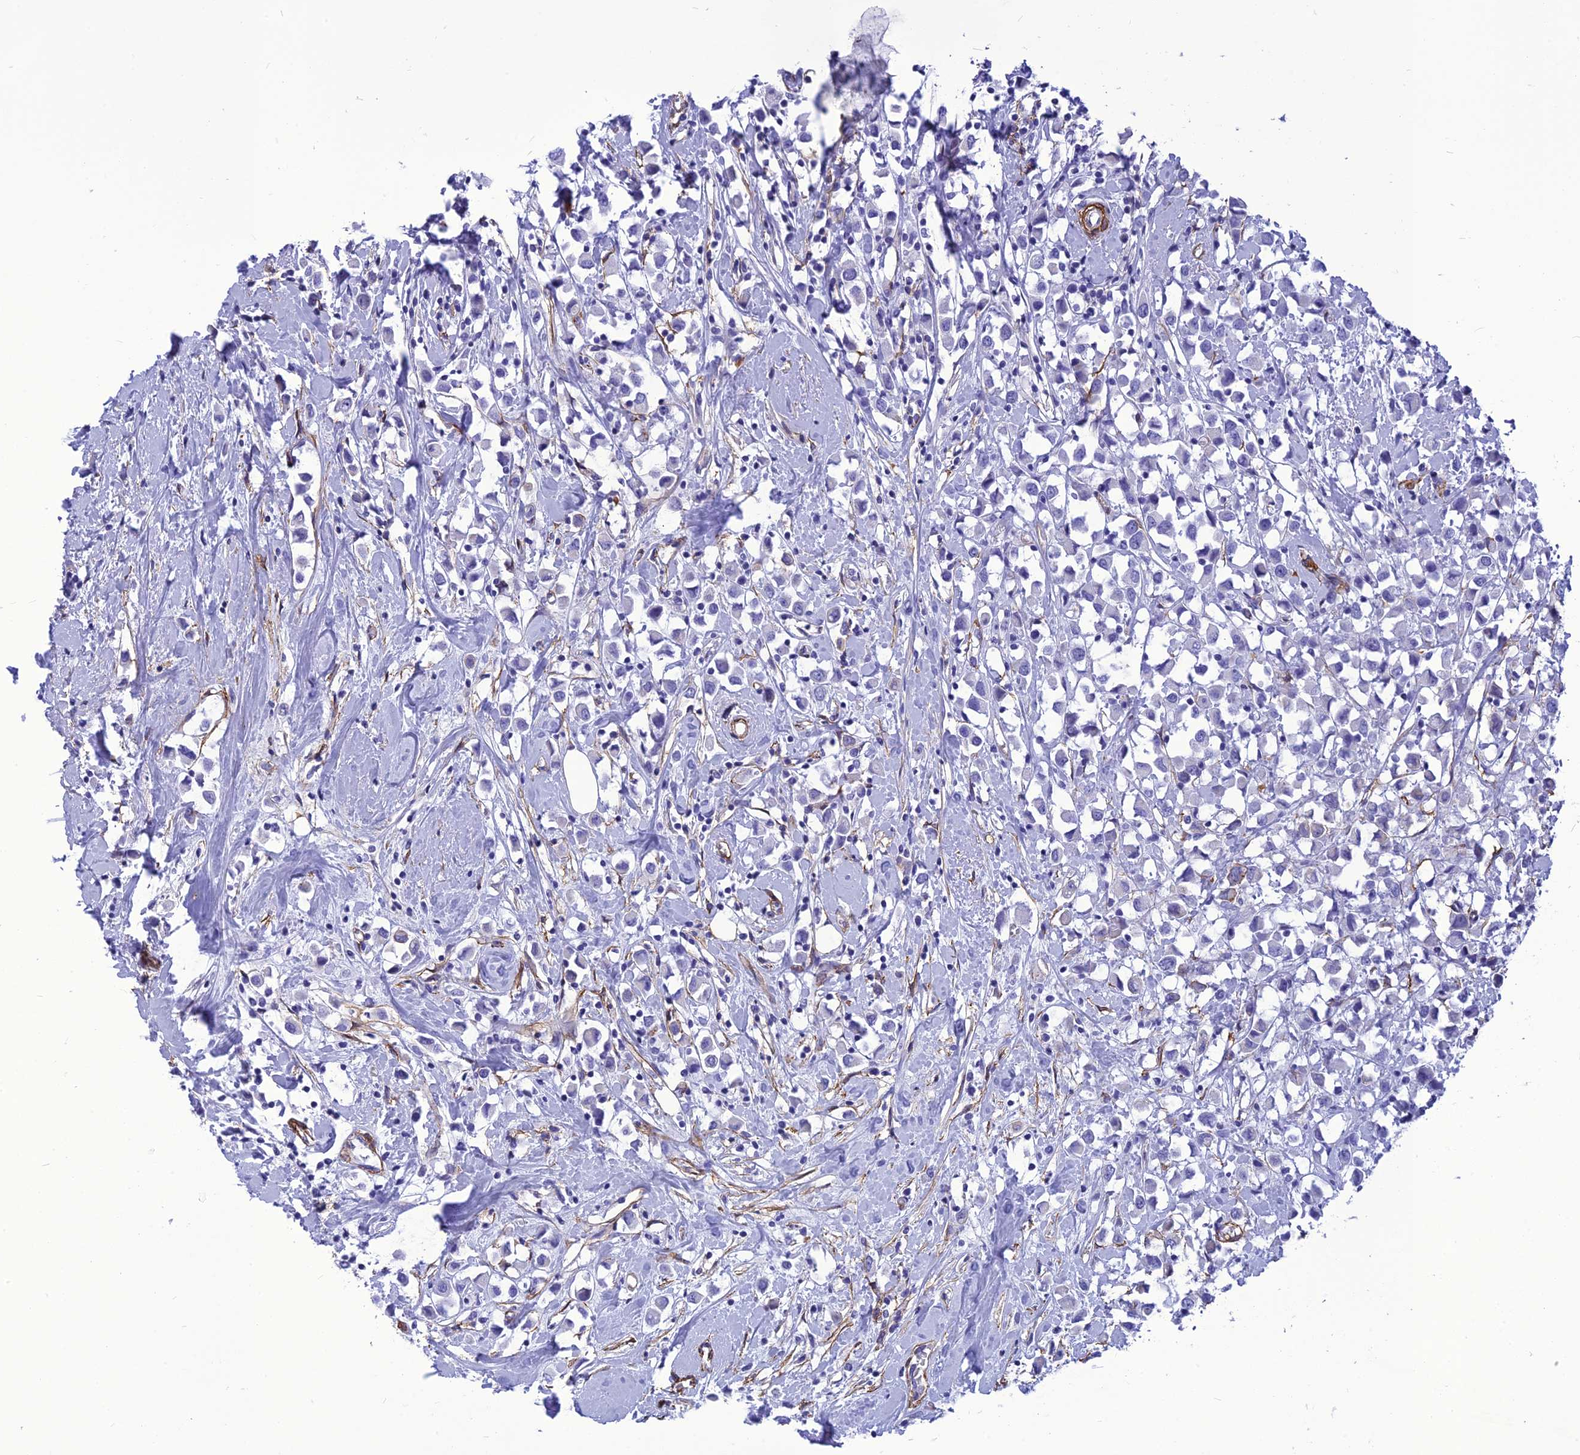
{"staining": {"intensity": "negative", "quantity": "none", "location": "none"}, "tissue": "breast cancer", "cell_type": "Tumor cells", "image_type": "cancer", "snomed": [{"axis": "morphology", "description": "Duct carcinoma"}, {"axis": "topography", "description": "Breast"}], "caption": "A high-resolution histopathology image shows immunohistochemistry (IHC) staining of invasive ductal carcinoma (breast), which demonstrates no significant positivity in tumor cells.", "gene": "NKD1", "patient": {"sex": "female", "age": 61}}